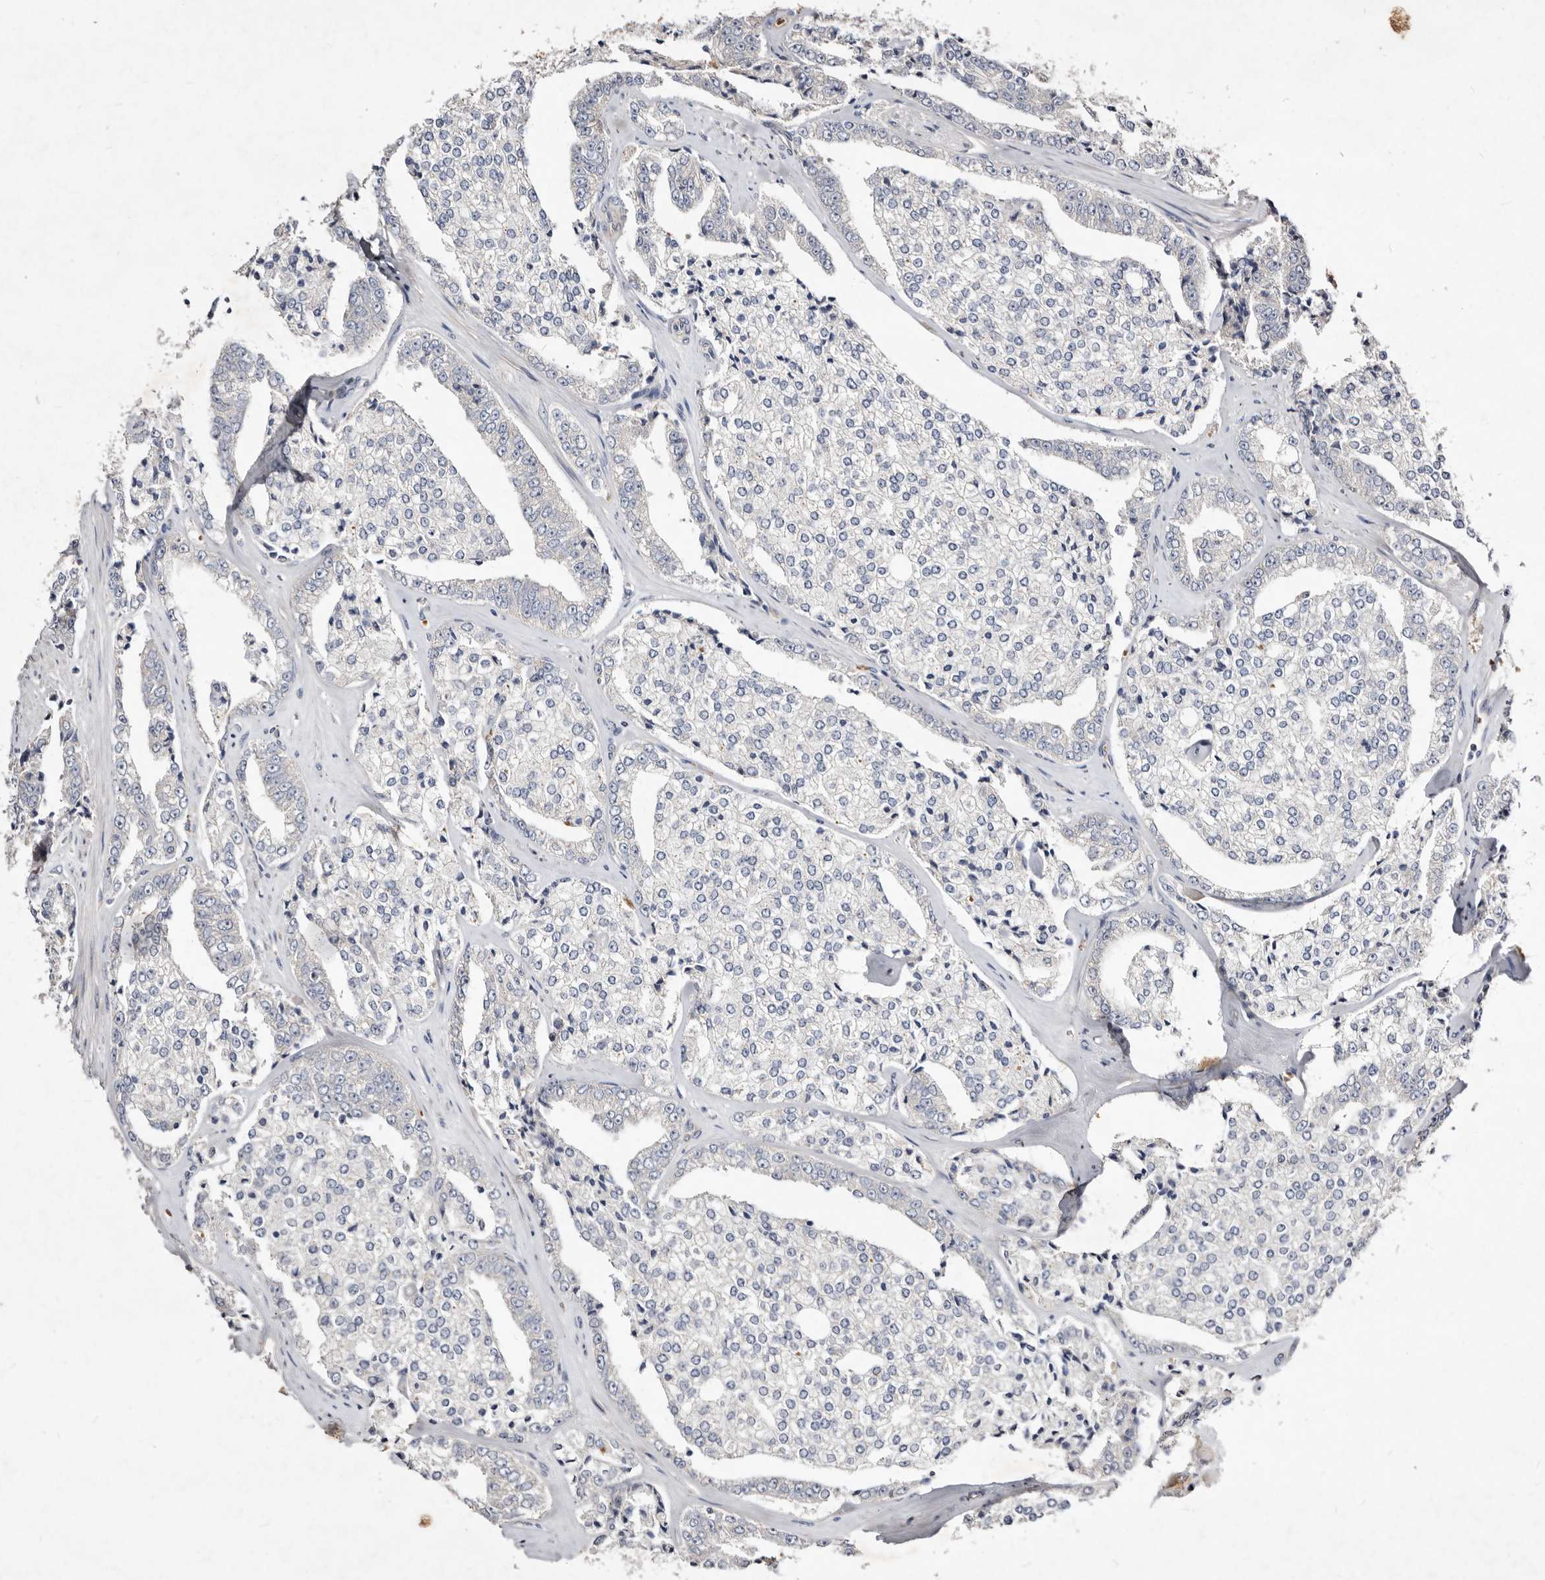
{"staining": {"intensity": "negative", "quantity": "none", "location": "none"}, "tissue": "prostate cancer", "cell_type": "Tumor cells", "image_type": "cancer", "snomed": [{"axis": "morphology", "description": "Adenocarcinoma, High grade"}, {"axis": "topography", "description": "Prostate"}], "caption": "High power microscopy image of an IHC histopathology image of prostate cancer, revealing no significant staining in tumor cells. (DAB immunohistochemistry (IHC) with hematoxylin counter stain).", "gene": "SLC25A20", "patient": {"sex": "male", "age": 71}}